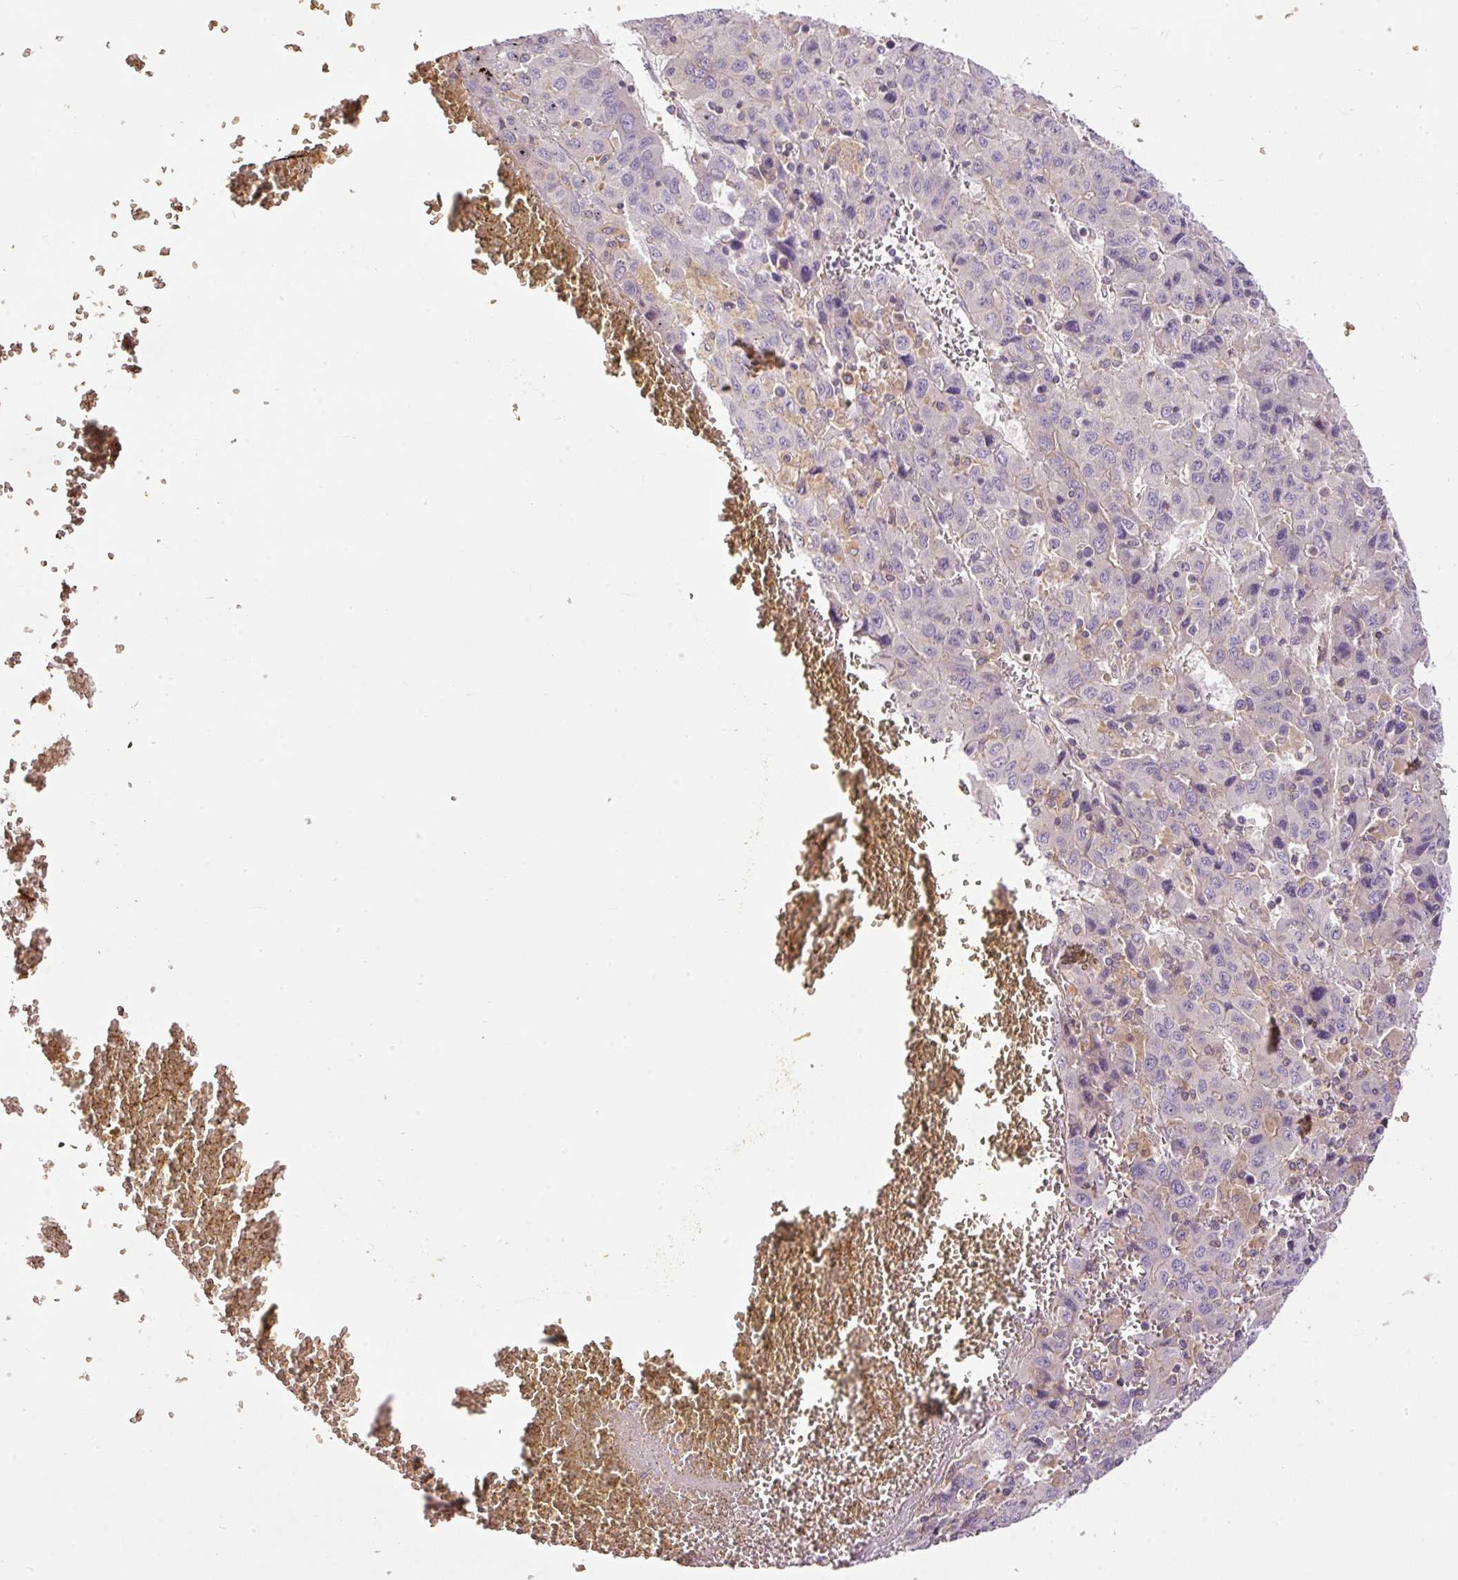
{"staining": {"intensity": "negative", "quantity": "none", "location": "none"}, "tissue": "liver cancer", "cell_type": "Tumor cells", "image_type": "cancer", "snomed": [{"axis": "morphology", "description": "Carcinoma, Hepatocellular, NOS"}, {"axis": "topography", "description": "Liver"}], "caption": "The IHC histopathology image has no significant expression in tumor cells of hepatocellular carcinoma (liver) tissue.", "gene": "TBC1D2B", "patient": {"sex": "female", "age": 53}}